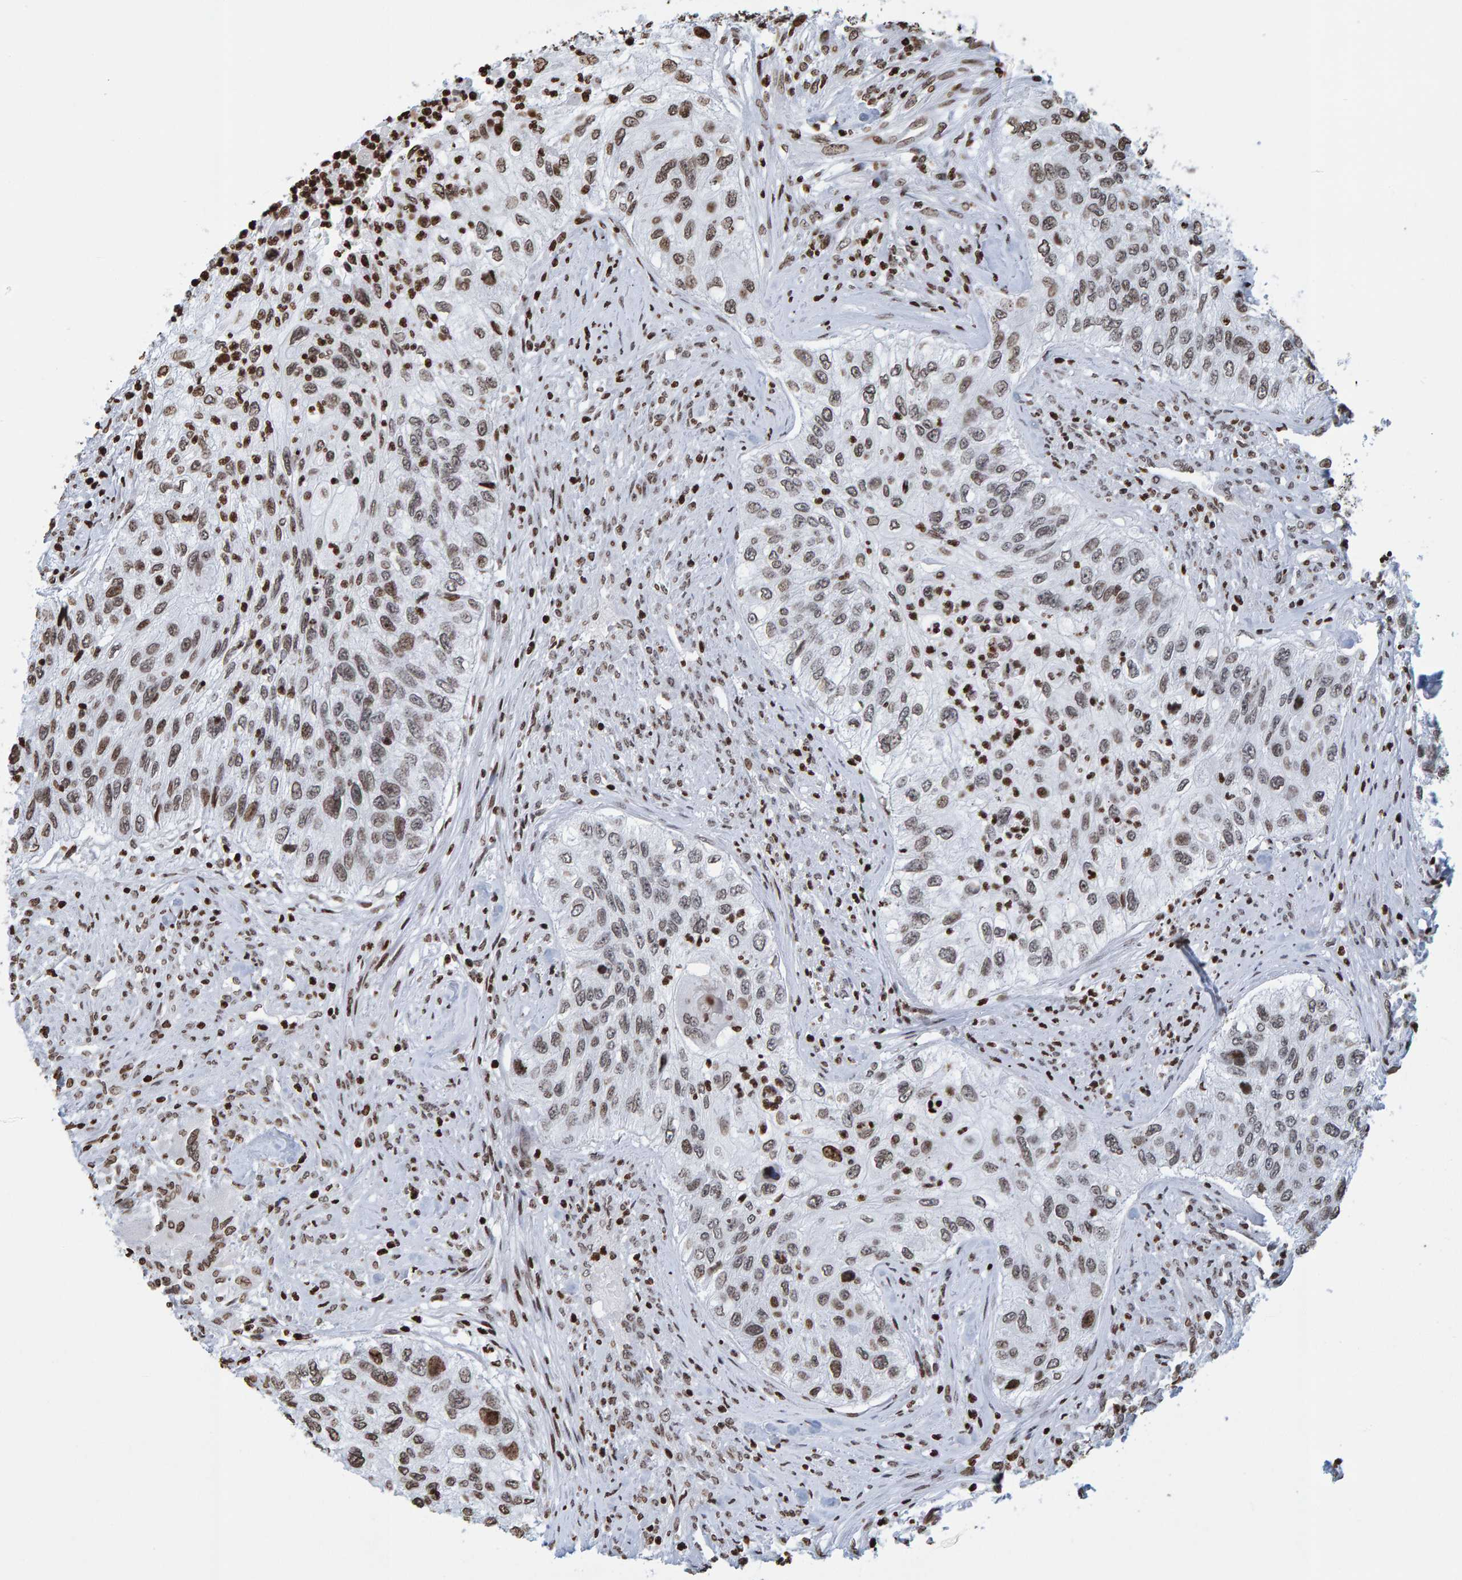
{"staining": {"intensity": "moderate", "quantity": "25%-75%", "location": "cytoplasmic/membranous,nuclear"}, "tissue": "urothelial cancer", "cell_type": "Tumor cells", "image_type": "cancer", "snomed": [{"axis": "morphology", "description": "Urothelial carcinoma, High grade"}, {"axis": "topography", "description": "Urinary bladder"}], "caption": "Immunohistochemical staining of urothelial cancer reveals moderate cytoplasmic/membranous and nuclear protein staining in approximately 25%-75% of tumor cells.", "gene": "BRF2", "patient": {"sex": "female", "age": 60}}